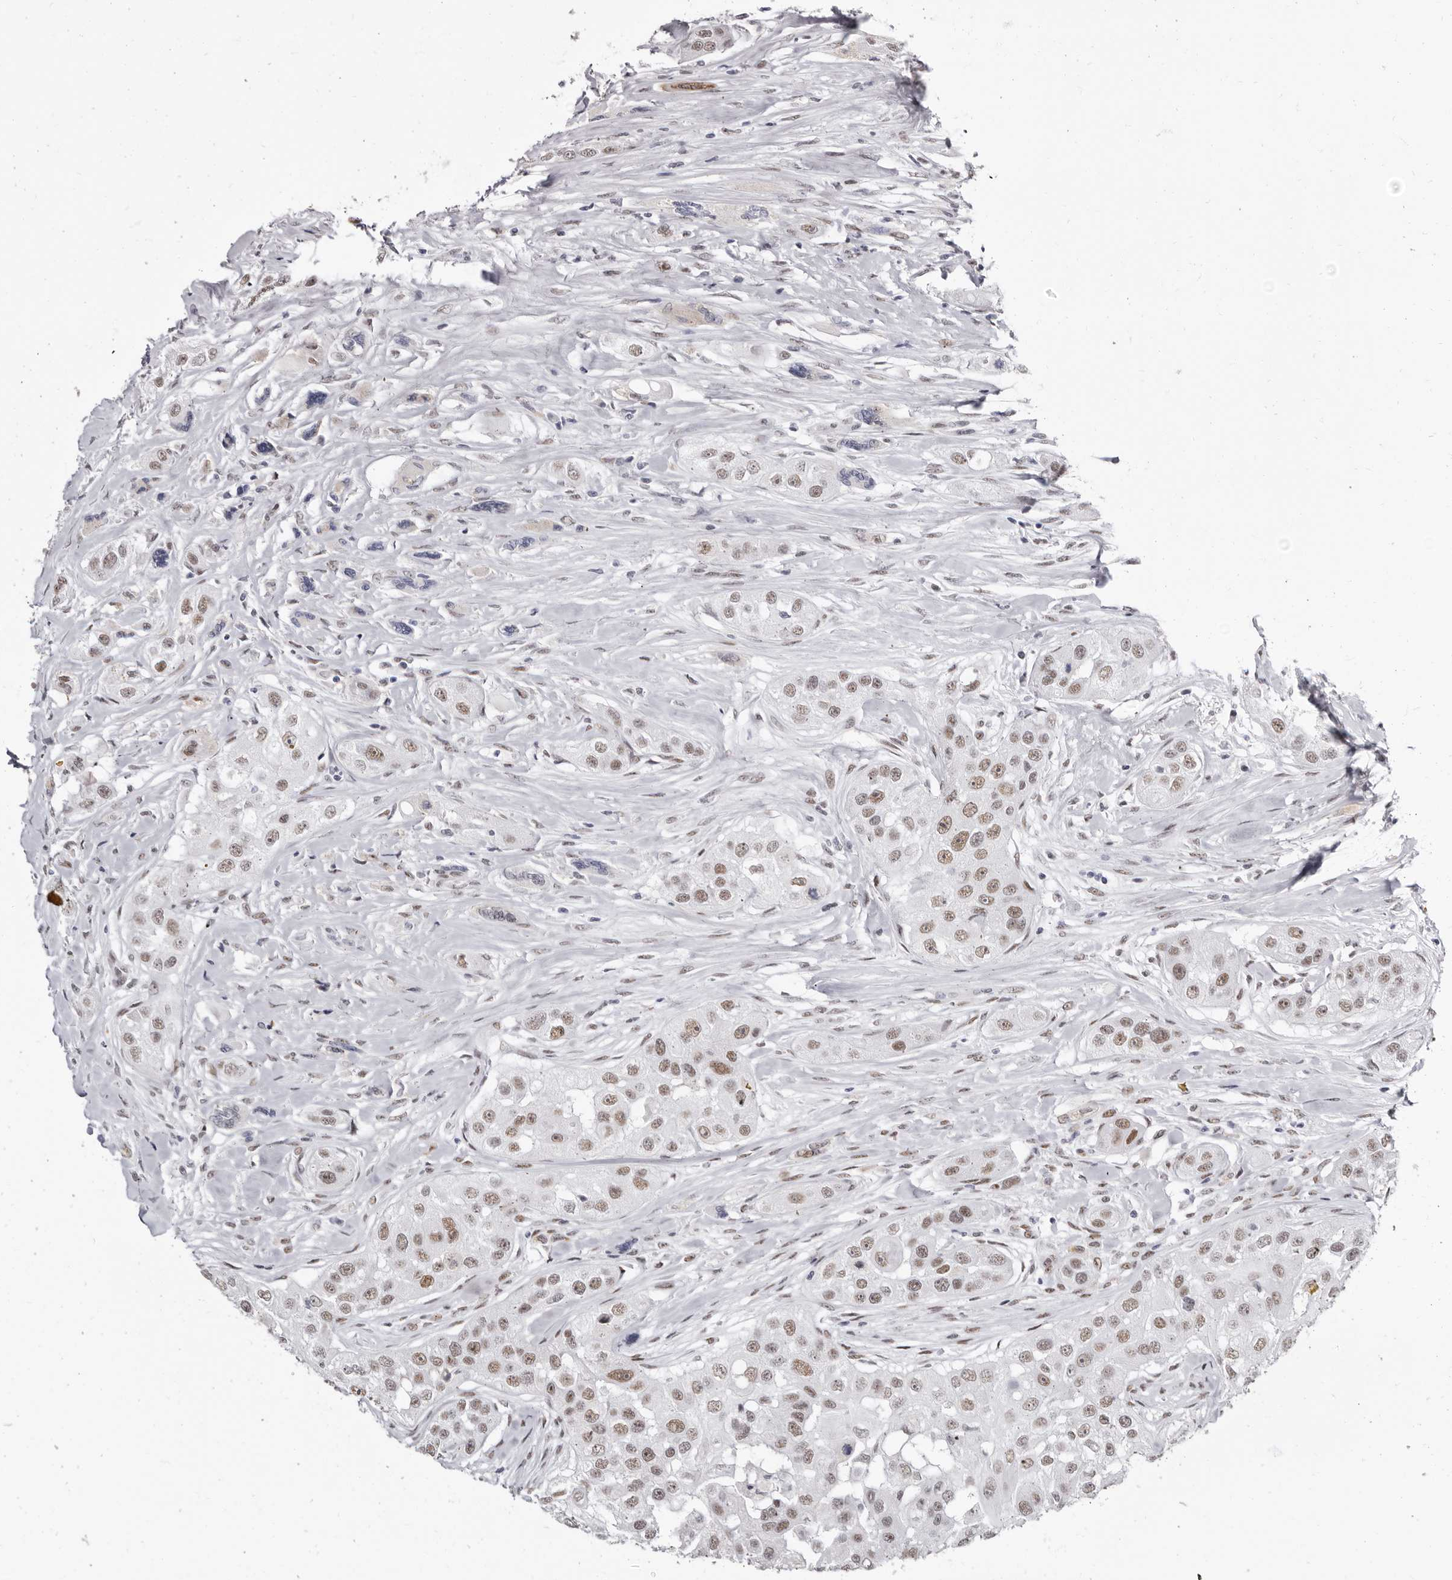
{"staining": {"intensity": "weak", "quantity": ">75%", "location": "nuclear"}, "tissue": "head and neck cancer", "cell_type": "Tumor cells", "image_type": "cancer", "snomed": [{"axis": "morphology", "description": "Normal tissue, NOS"}, {"axis": "morphology", "description": "Squamous cell carcinoma, NOS"}, {"axis": "topography", "description": "Skeletal muscle"}, {"axis": "topography", "description": "Head-Neck"}], "caption": "Approximately >75% of tumor cells in human head and neck squamous cell carcinoma demonstrate weak nuclear protein positivity as visualized by brown immunohistochemical staining.", "gene": "ZNF326", "patient": {"sex": "male", "age": 51}}